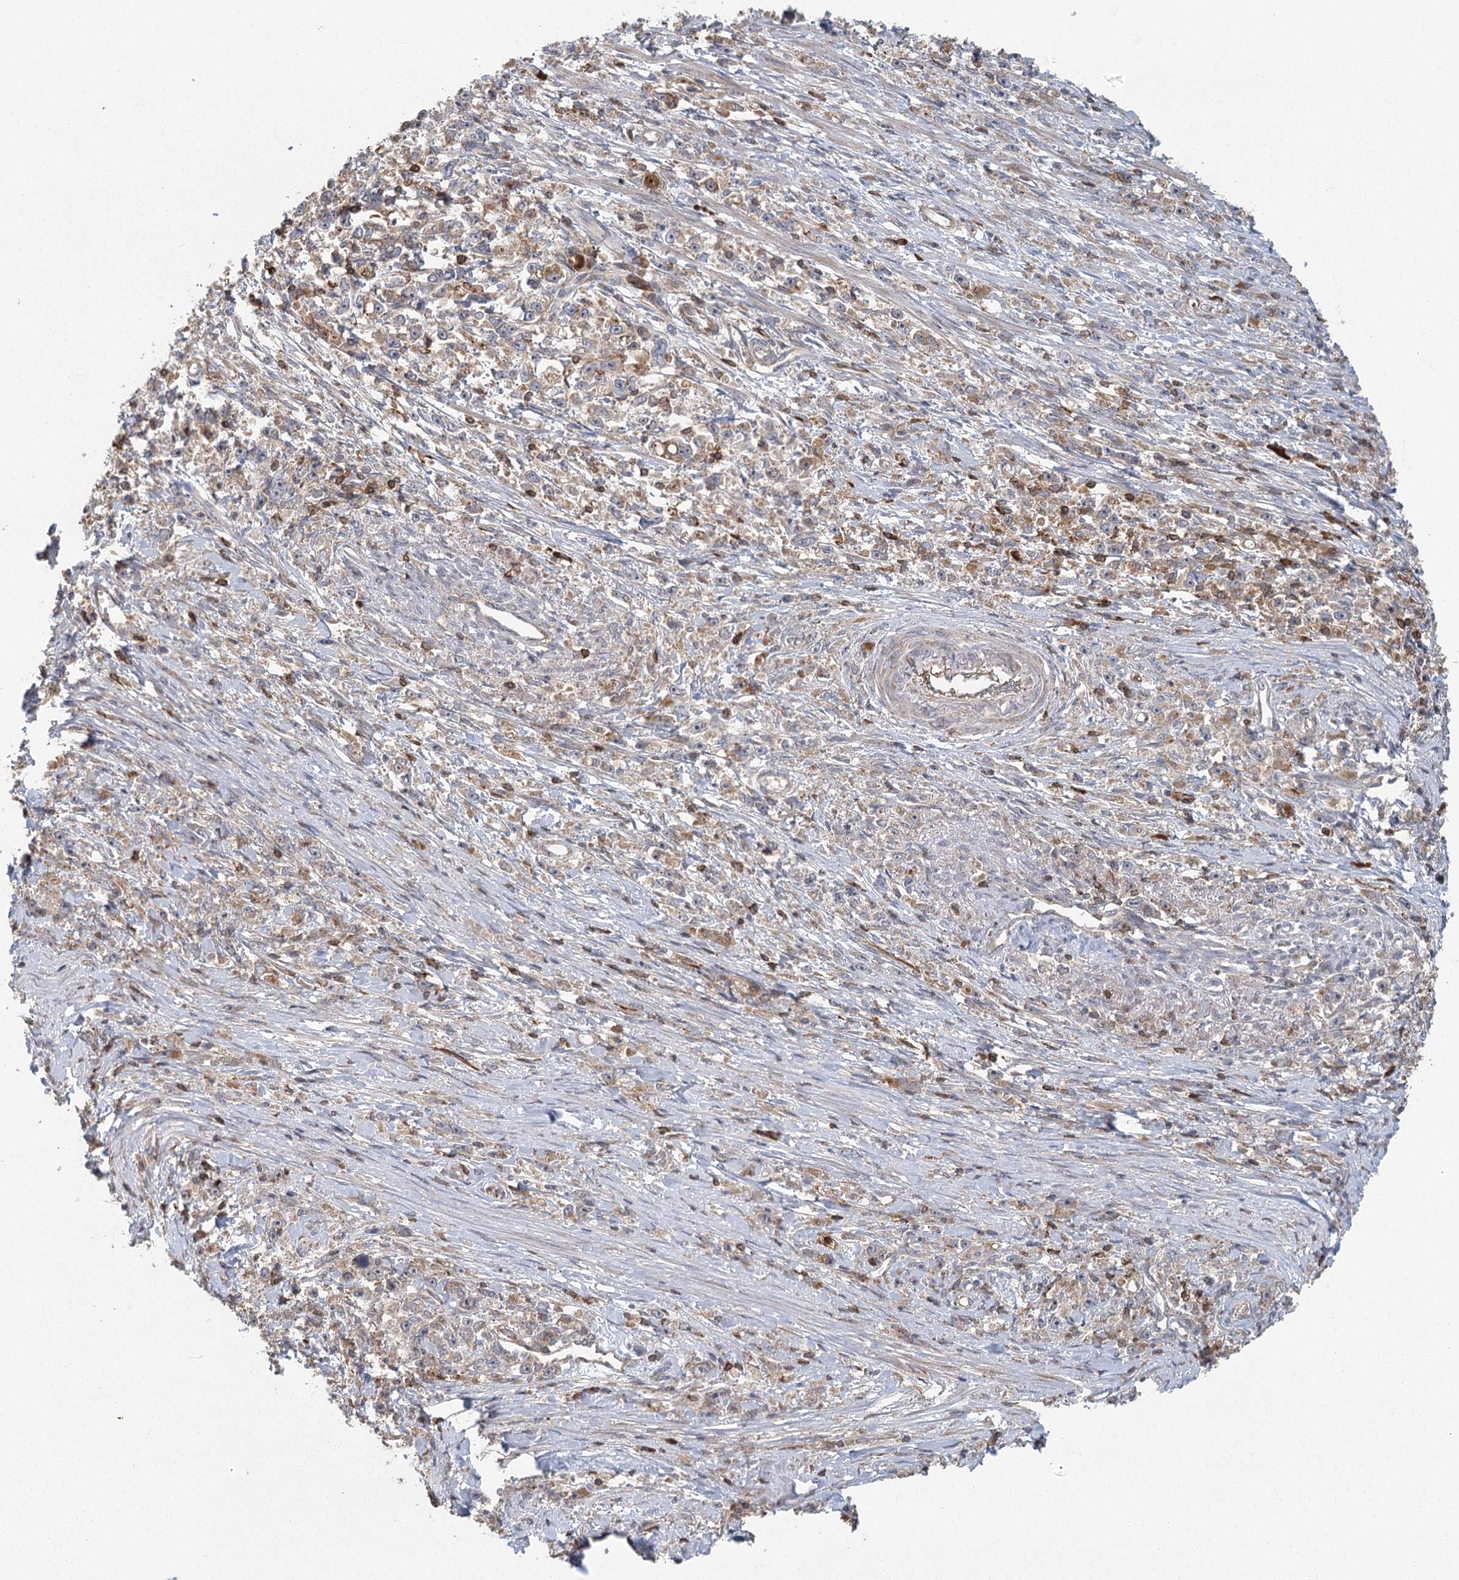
{"staining": {"intensity": "weak", "quantity": "<25%", "location": "cytoplasmic/membranous"}, "tissue": "stomach cancer", "cell_type": "Tumor cells", "image_type": "cancer", "snomed": [{"axis": "morphology", "description": "Adenocarcinoma, NOS"}, {"axis": "topography", "description": "Stomach"}], "caption": "Immunohistochemical staining of human stomach cancer displays no significant positivity in tumor cells.", "gene": "PLEKHA7", "patient": {"sex": "female", "age": 59}}